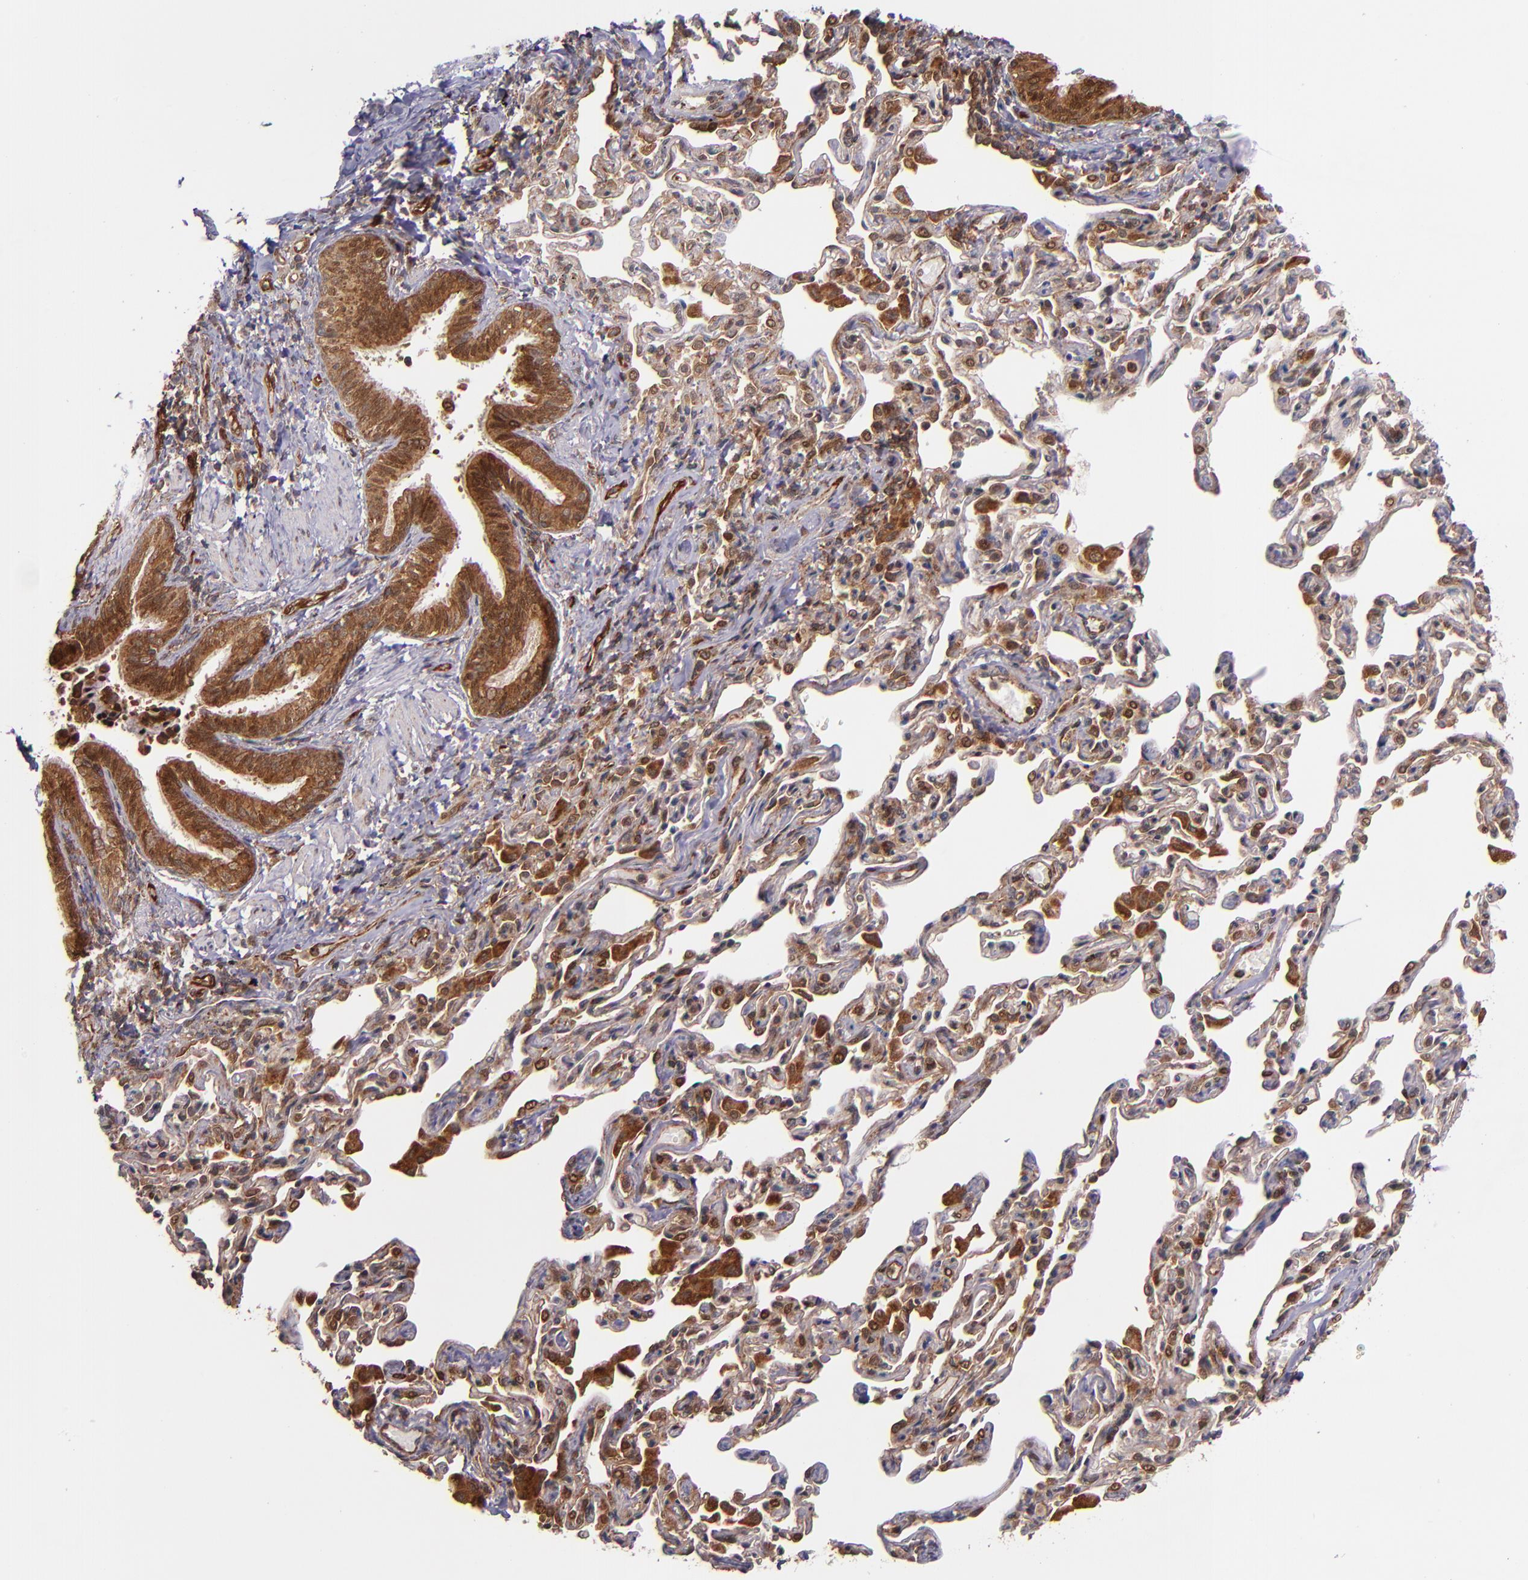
{"staining": {"intensity": "strong", "quantity": ">75%", "location": "cytoplasmic/membranous,nuclear"}, "tissue": "bronchus", "cell_type": "Respiratory epithelial cells", "image_type": "normal", "snomed": [{"axis": "morphology", "description": "Normal tissue, NOS"}, {"axis": "topography", "description": "Lung"}], "caption": "A high amount of strong cytoplasmic/membranous,nuclear staining is appreciated in about >75% of respiratory epithelial cells in unremarkable bronchus.", "gene": "STX8", "patient": {"sex": "male", "age": 64}}